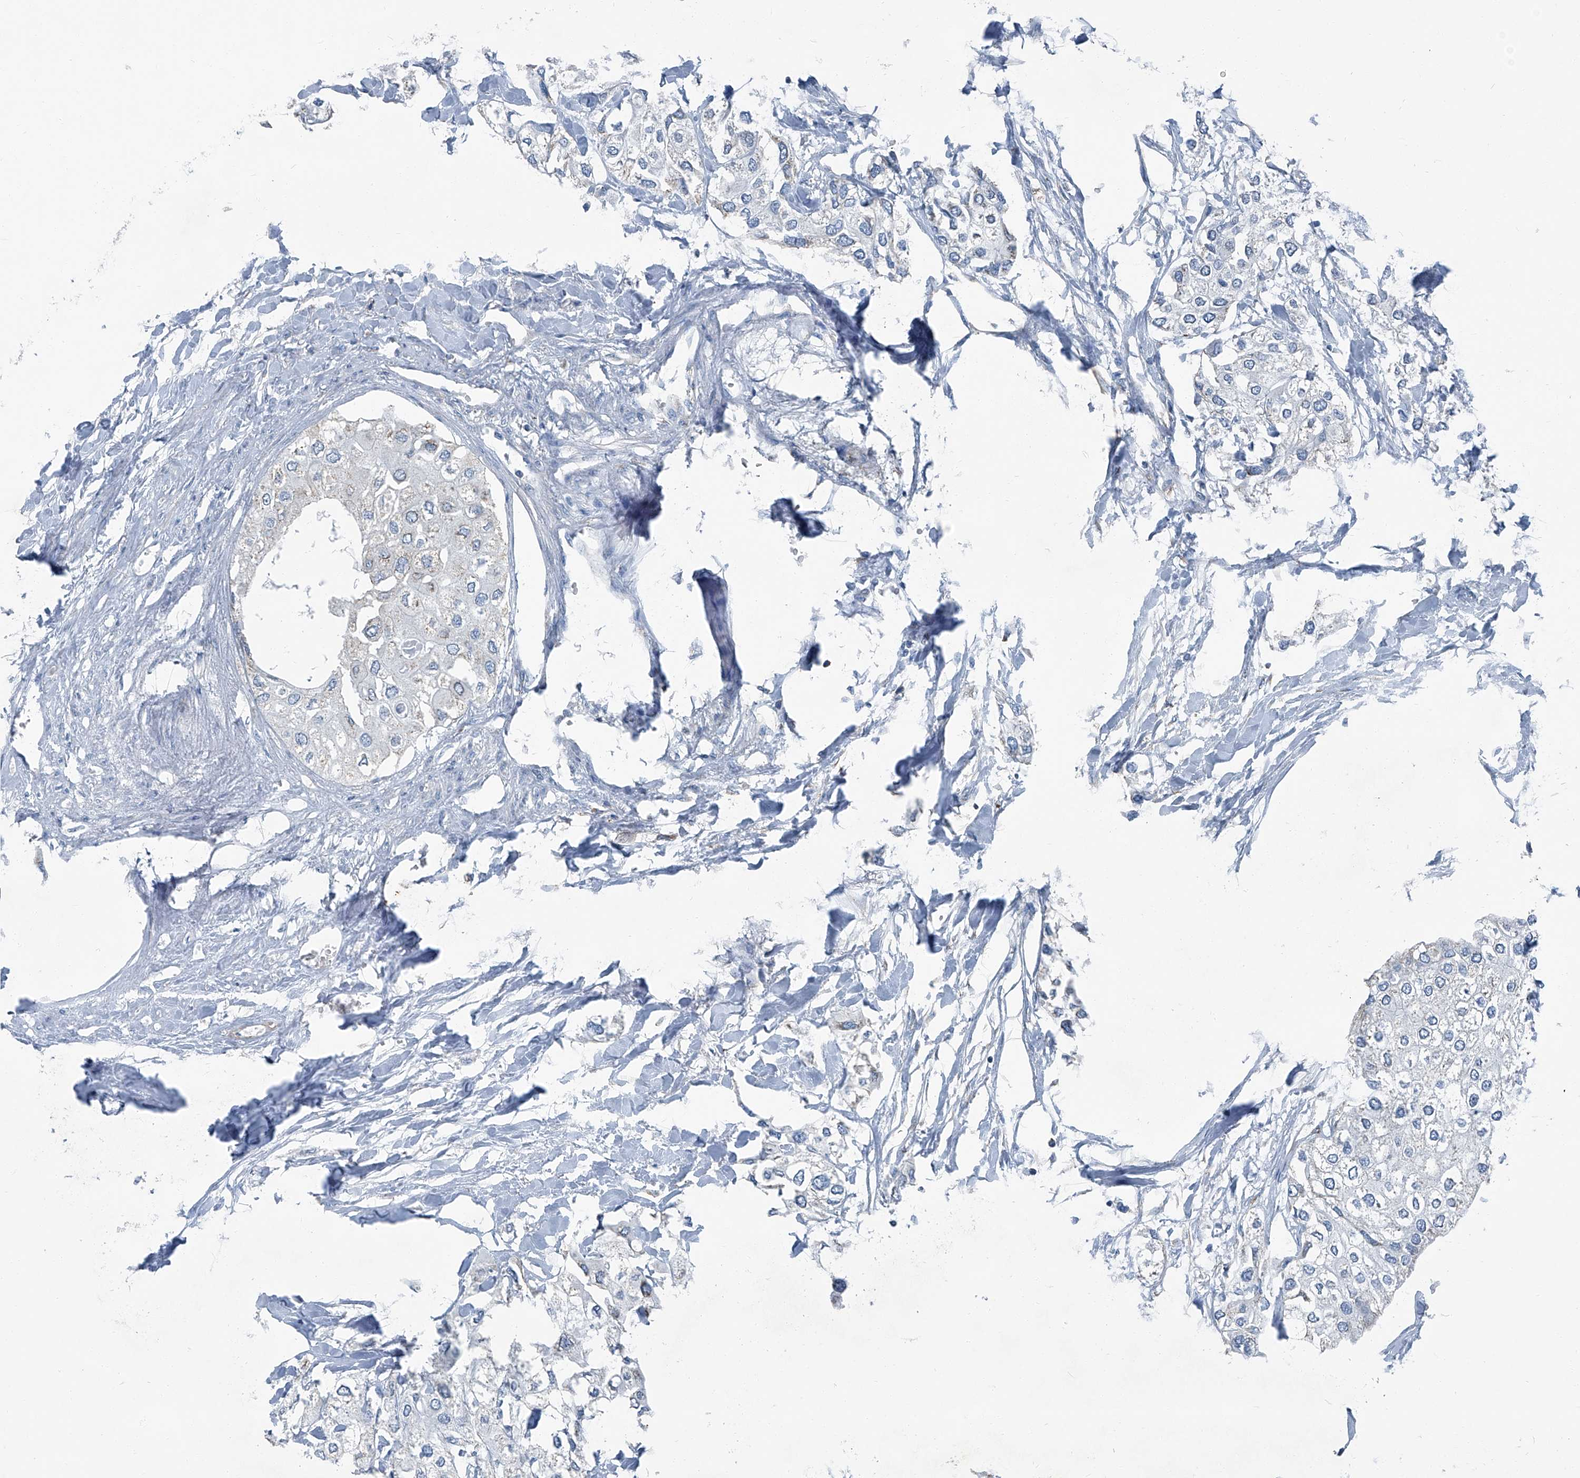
{"staining": {"intensity": "negative", "quantity": "none", "location": "none"}, "tissue": "urothelial cancer", "cell_type": "Tumor cells", "image_type": "cancer", "snomed": [{"axis": "morphology", "description": "Urothelial carcinoma, High grade"}, {"axis": "topography", "description": "Urinary bladder"}], "caption": "Photomicrograph shows no significant protein positivity in tumor cells of urothelial cancer.", "gene": "SEPTIN7", "patient": {"sex": "male", "age": 64}}